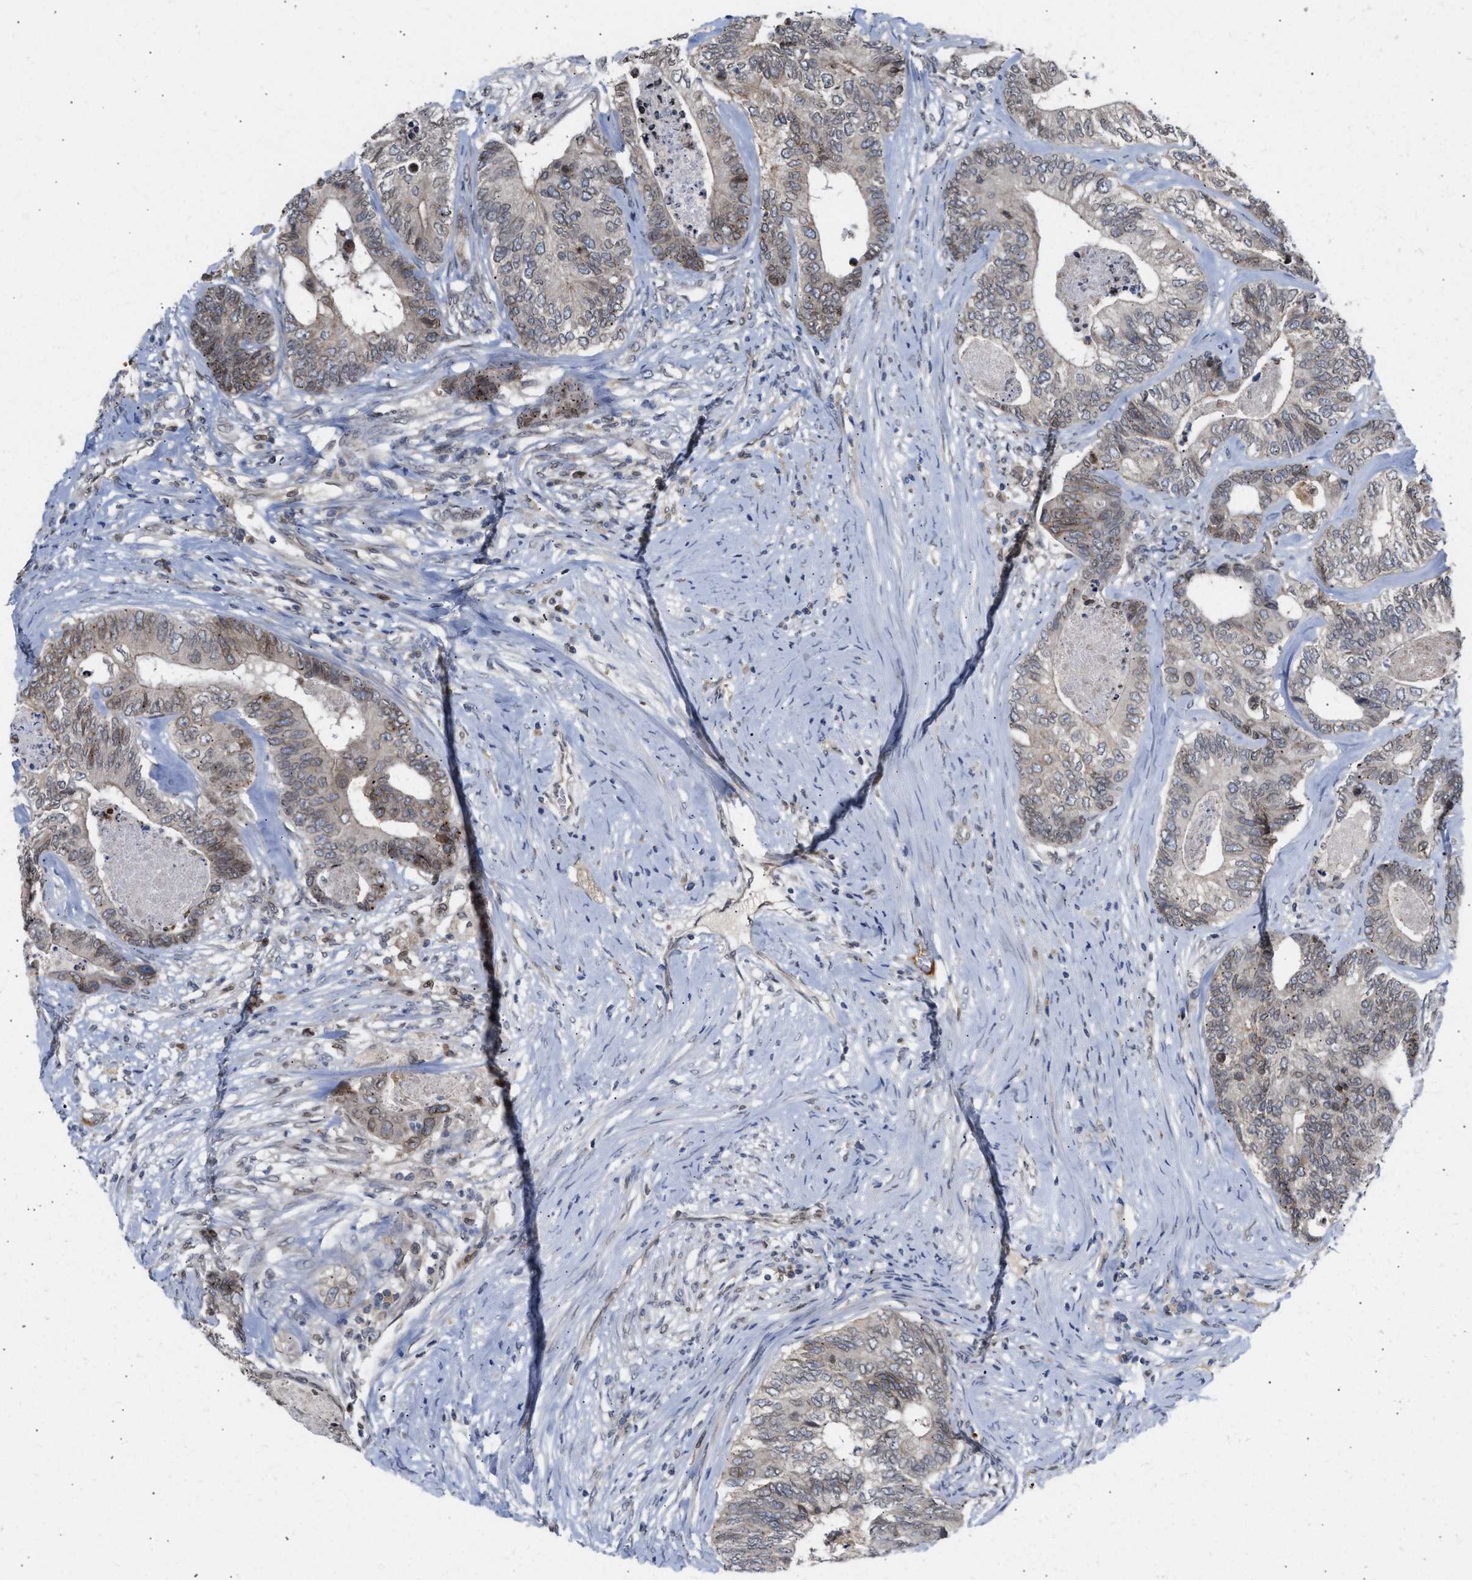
{"staining": {"intensity": "weak", "quantity": ">75%", "location": "cytoplasmic/membranous"}, "tissue": "colorectal cancer", "cell_type": "Tumor cells", "image_type": "cancer", "snomed": [{"axis": "morphology", "description": "Adenocarcinoma, NOS"}, {"axis": "topography", "description": "Colon"}], "caption": "Human colorectal cancer (adenocarcinoma) stained for a protein (brown) demonstrates weak cytoplasmic/membranous positive staining in approximately >75% of tumor cells.", "gene": "NUP62", "patient": {"sex": "female", "age": 67}}